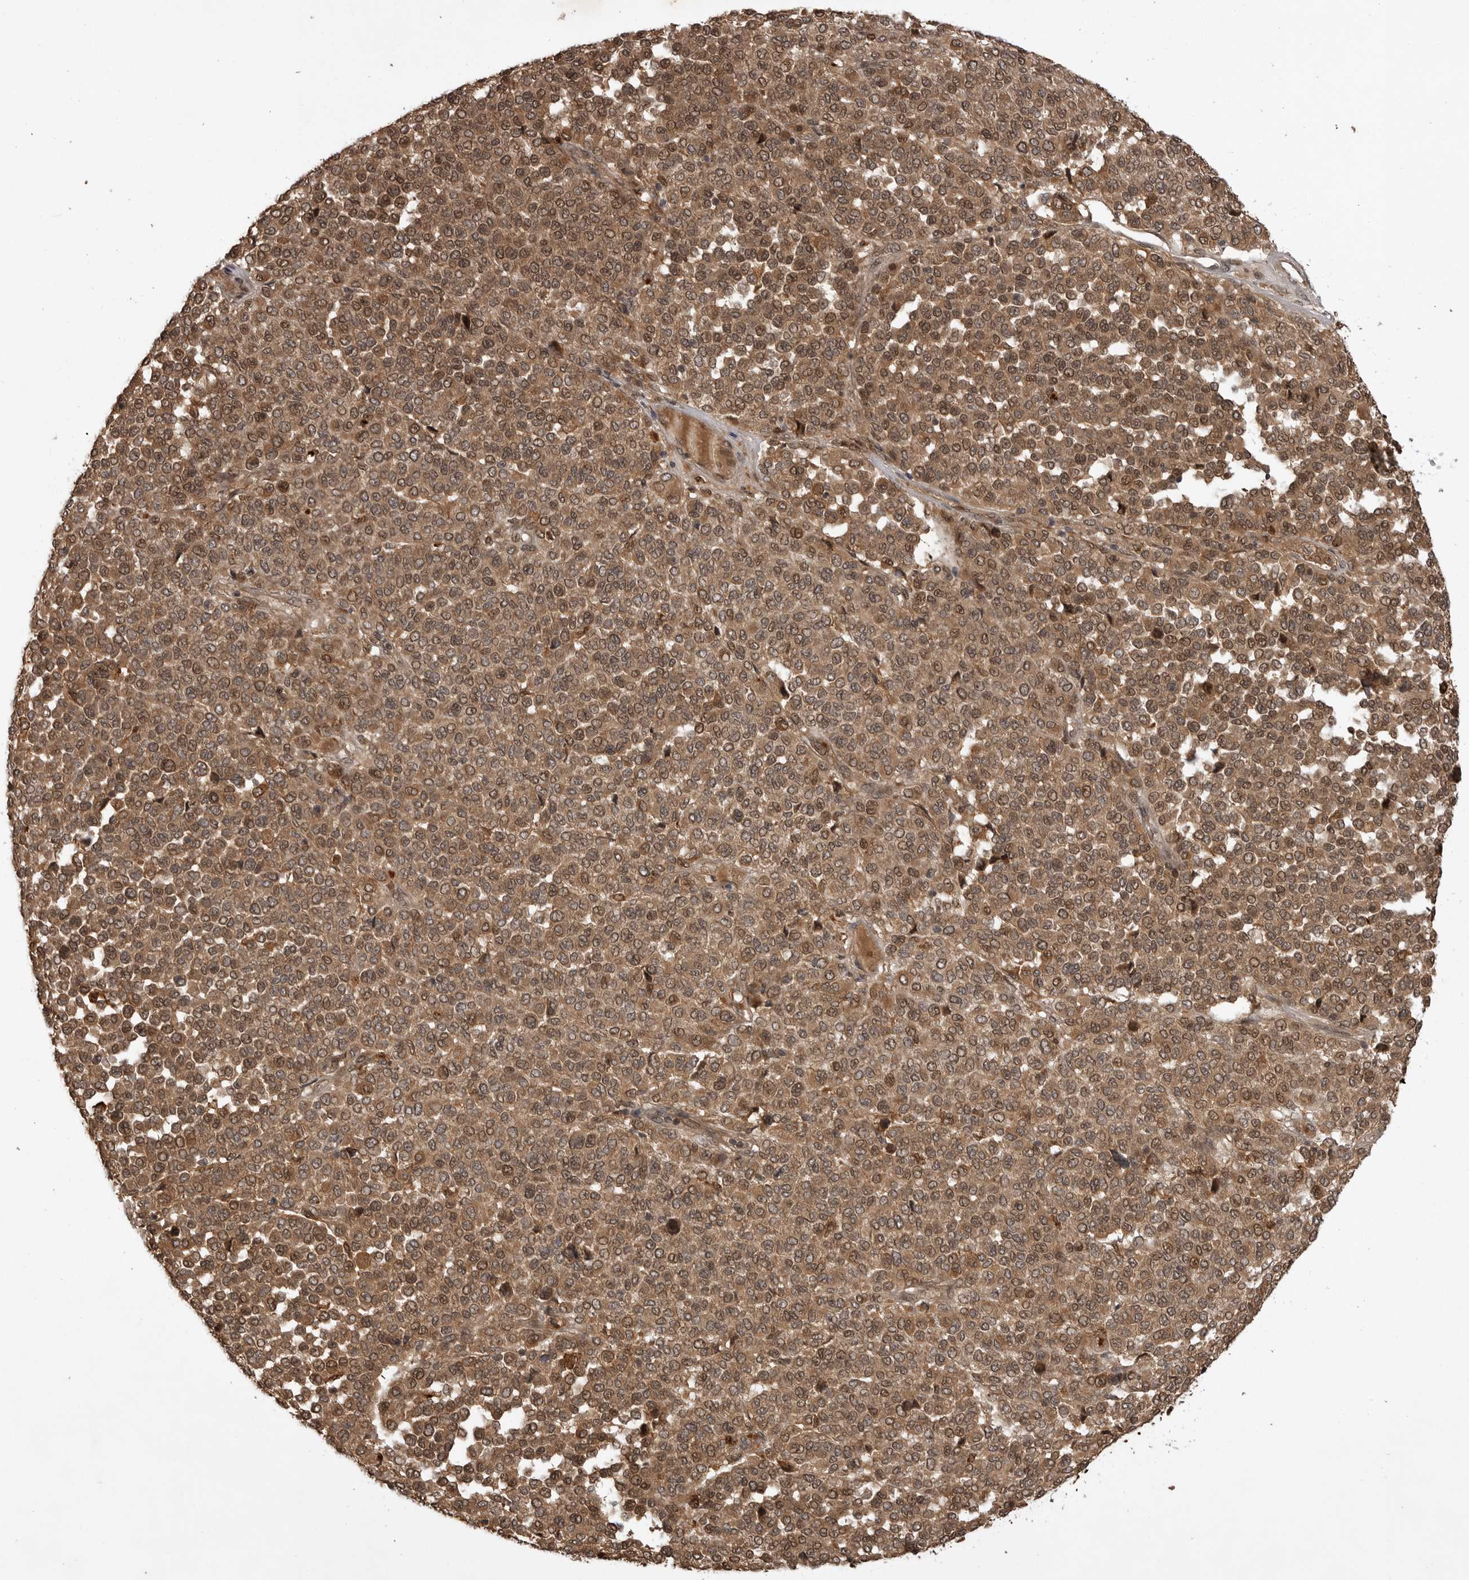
{"staining": {"intensity": "moderate", "quantity": ">75%", "location": "cytoplasmic/membranous,nuclear"}, "tissue": "melanoma", "cell_type": "Tumor cells", "image_type": "cancer", "snomed": [{"axis": "morphology", "description": "Malignant melanoma, Metastatic site"}, {"axis": "topography", "description": "Pancreas"}], "caption": "An image of human malignant melanoma (metastatic site) stained for a protein shows moderate cytoplasmic/membranous and nuclear brown staining in tumor cells. Nuclei are stained in blue.", "gene": "AKAP7", "patient": {"sex": "female", "age": 30}}